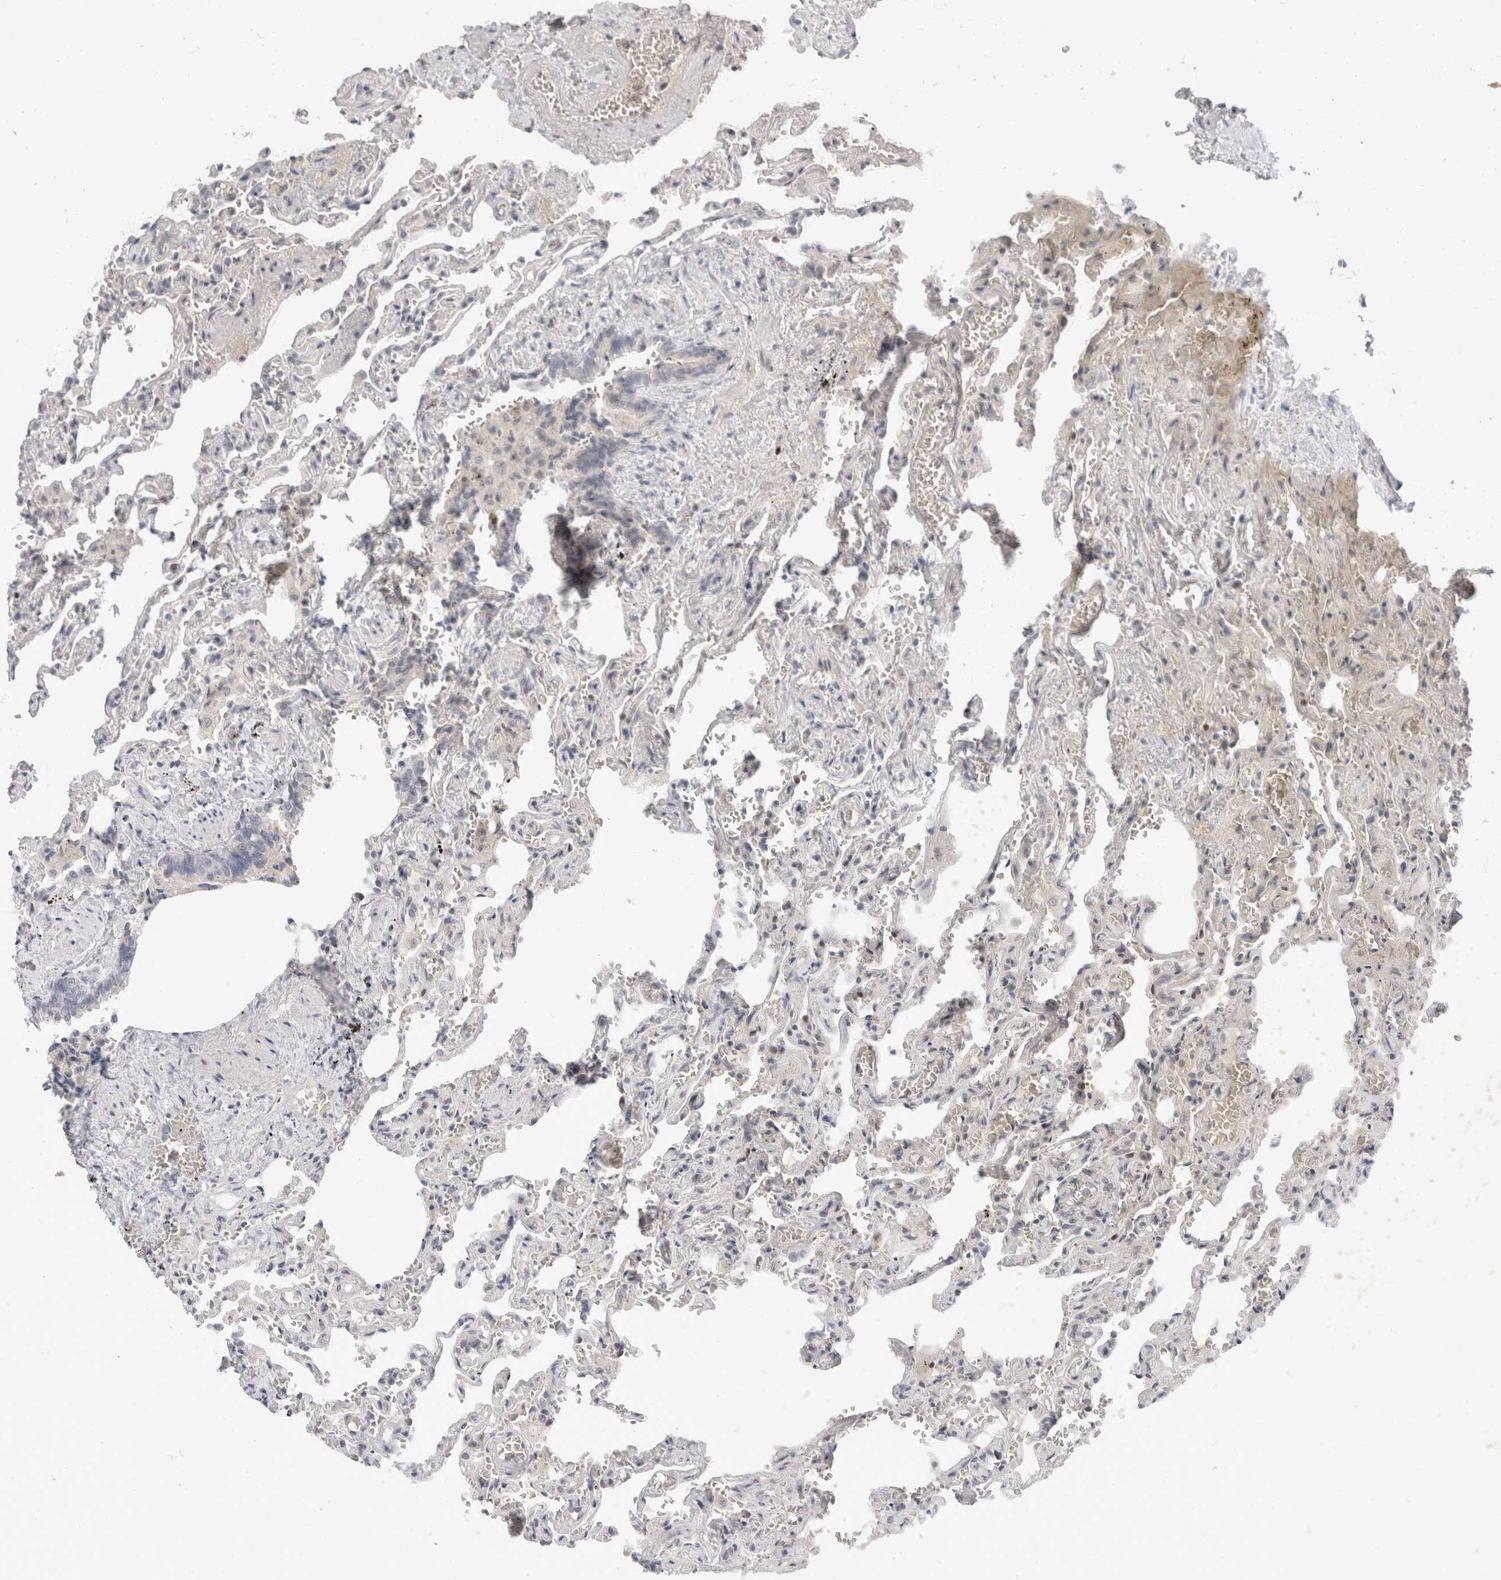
{"staining": {"intensity": "negative", "quantity": "none", "location": "none"}, "tissue": "lung", "cell_type": "Alveolar cells", "image_type": "normal", "snomed": [{"axis": "morphology", "description": "Normal tissue, NOS"}, {"axis": "topography", "description": "Lung"}], "caption": "Histopathology image shows no significant protein expression in alveolar cells of benign lung.", "gene": "TOM1L2", "patient": {"sex": "male", "age": 21}}